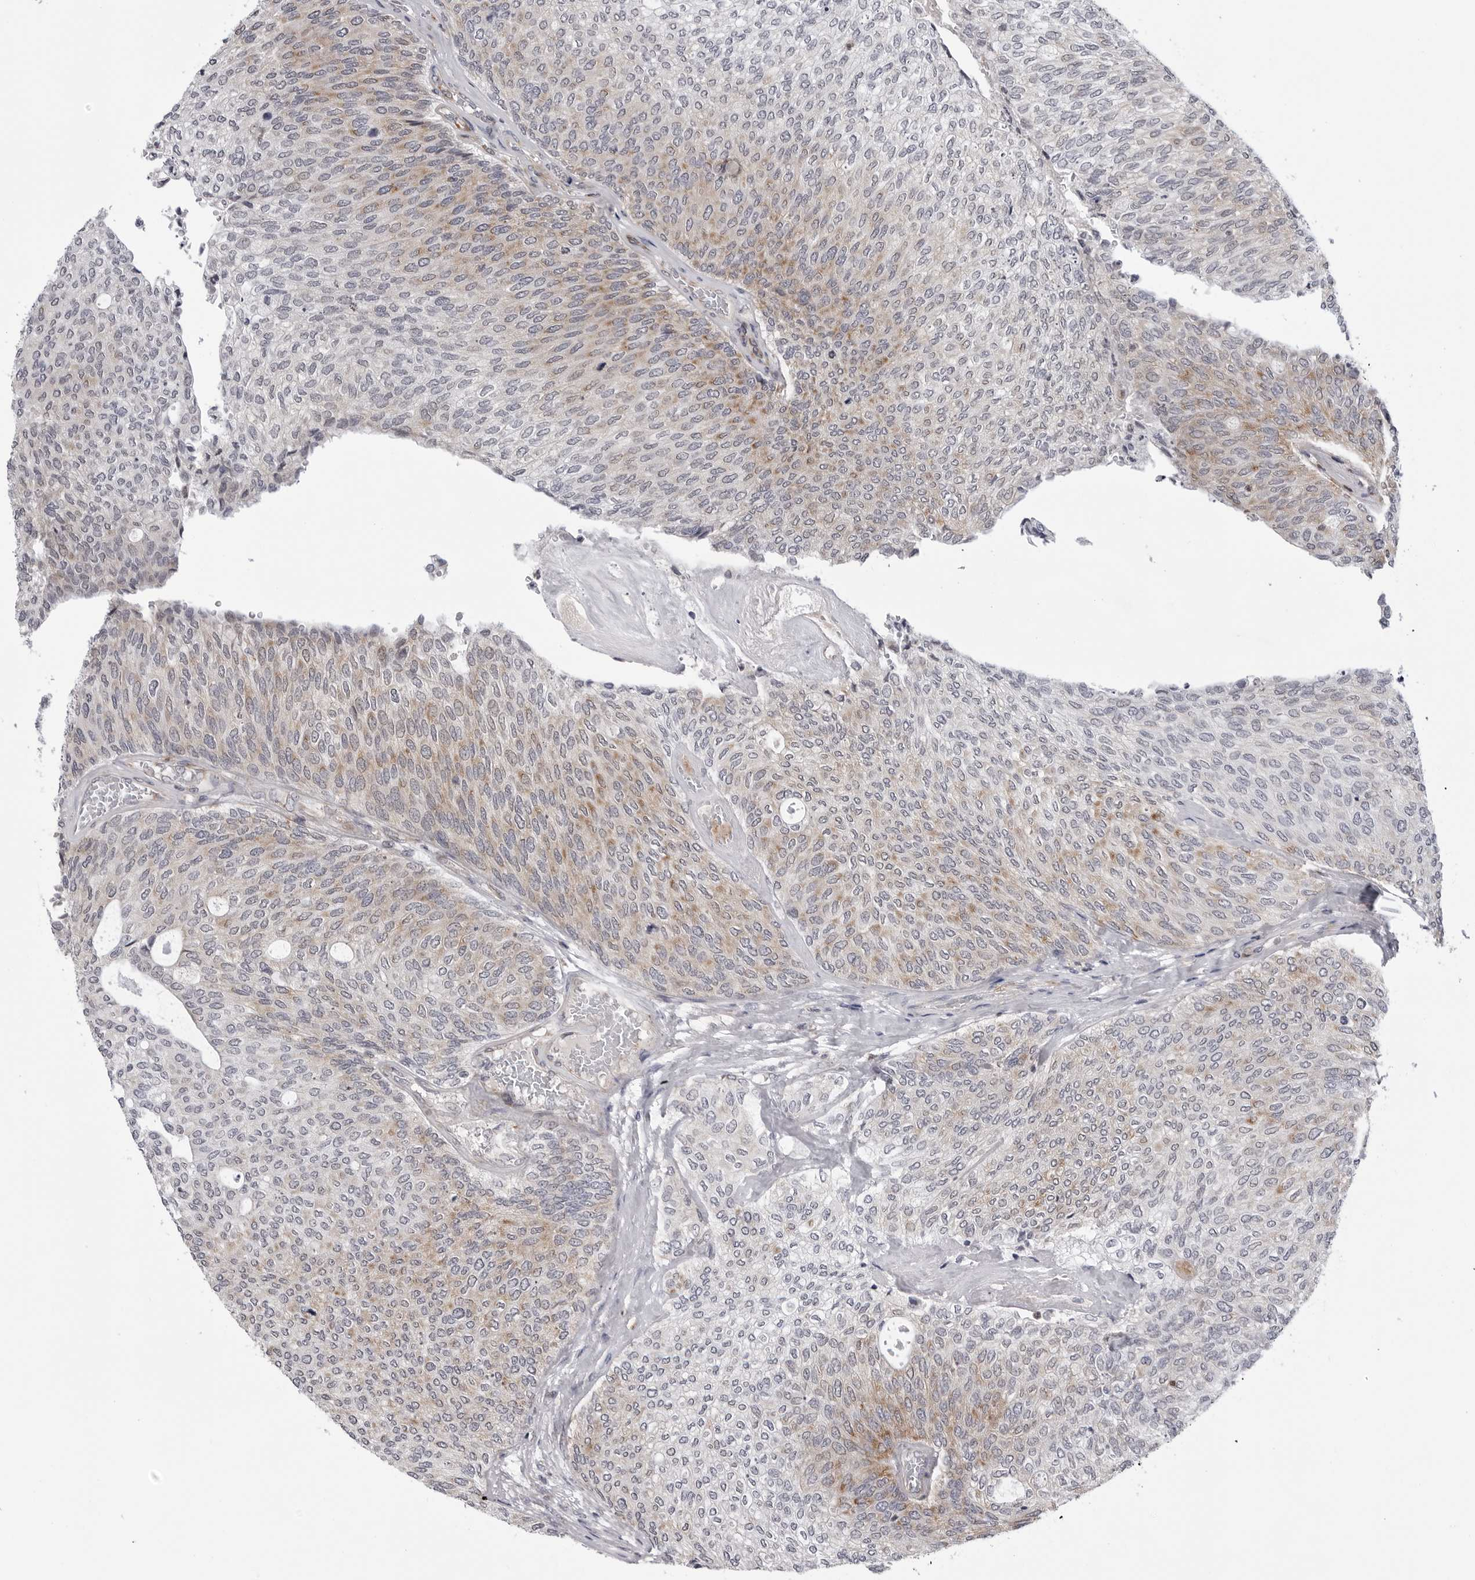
{"staining": {"intensity": "weak", "quantity": "25%-75%", "location": "cytoplasmic/membranous"}, "tissue": "urothelial cancer", "cell_type": "Tumor cells", "image_type": "cancer", "snomed": [{"axis": "morphology", "description": "Urothelial carcinoma, Low grade"}, {"axis": "topography", "description": "Urinary bladder"}], "caption": "Protein staining of urothelial cancer tissue demonstrates weak cytoplasmic/membranous expression in about 25%-75% of tumor cells. Immunohistochemistry stains the protein of interest in brown and the nuclei are stained blue.", "gene": "CDK20", "patient": {"sex": "female", "age": 79}}